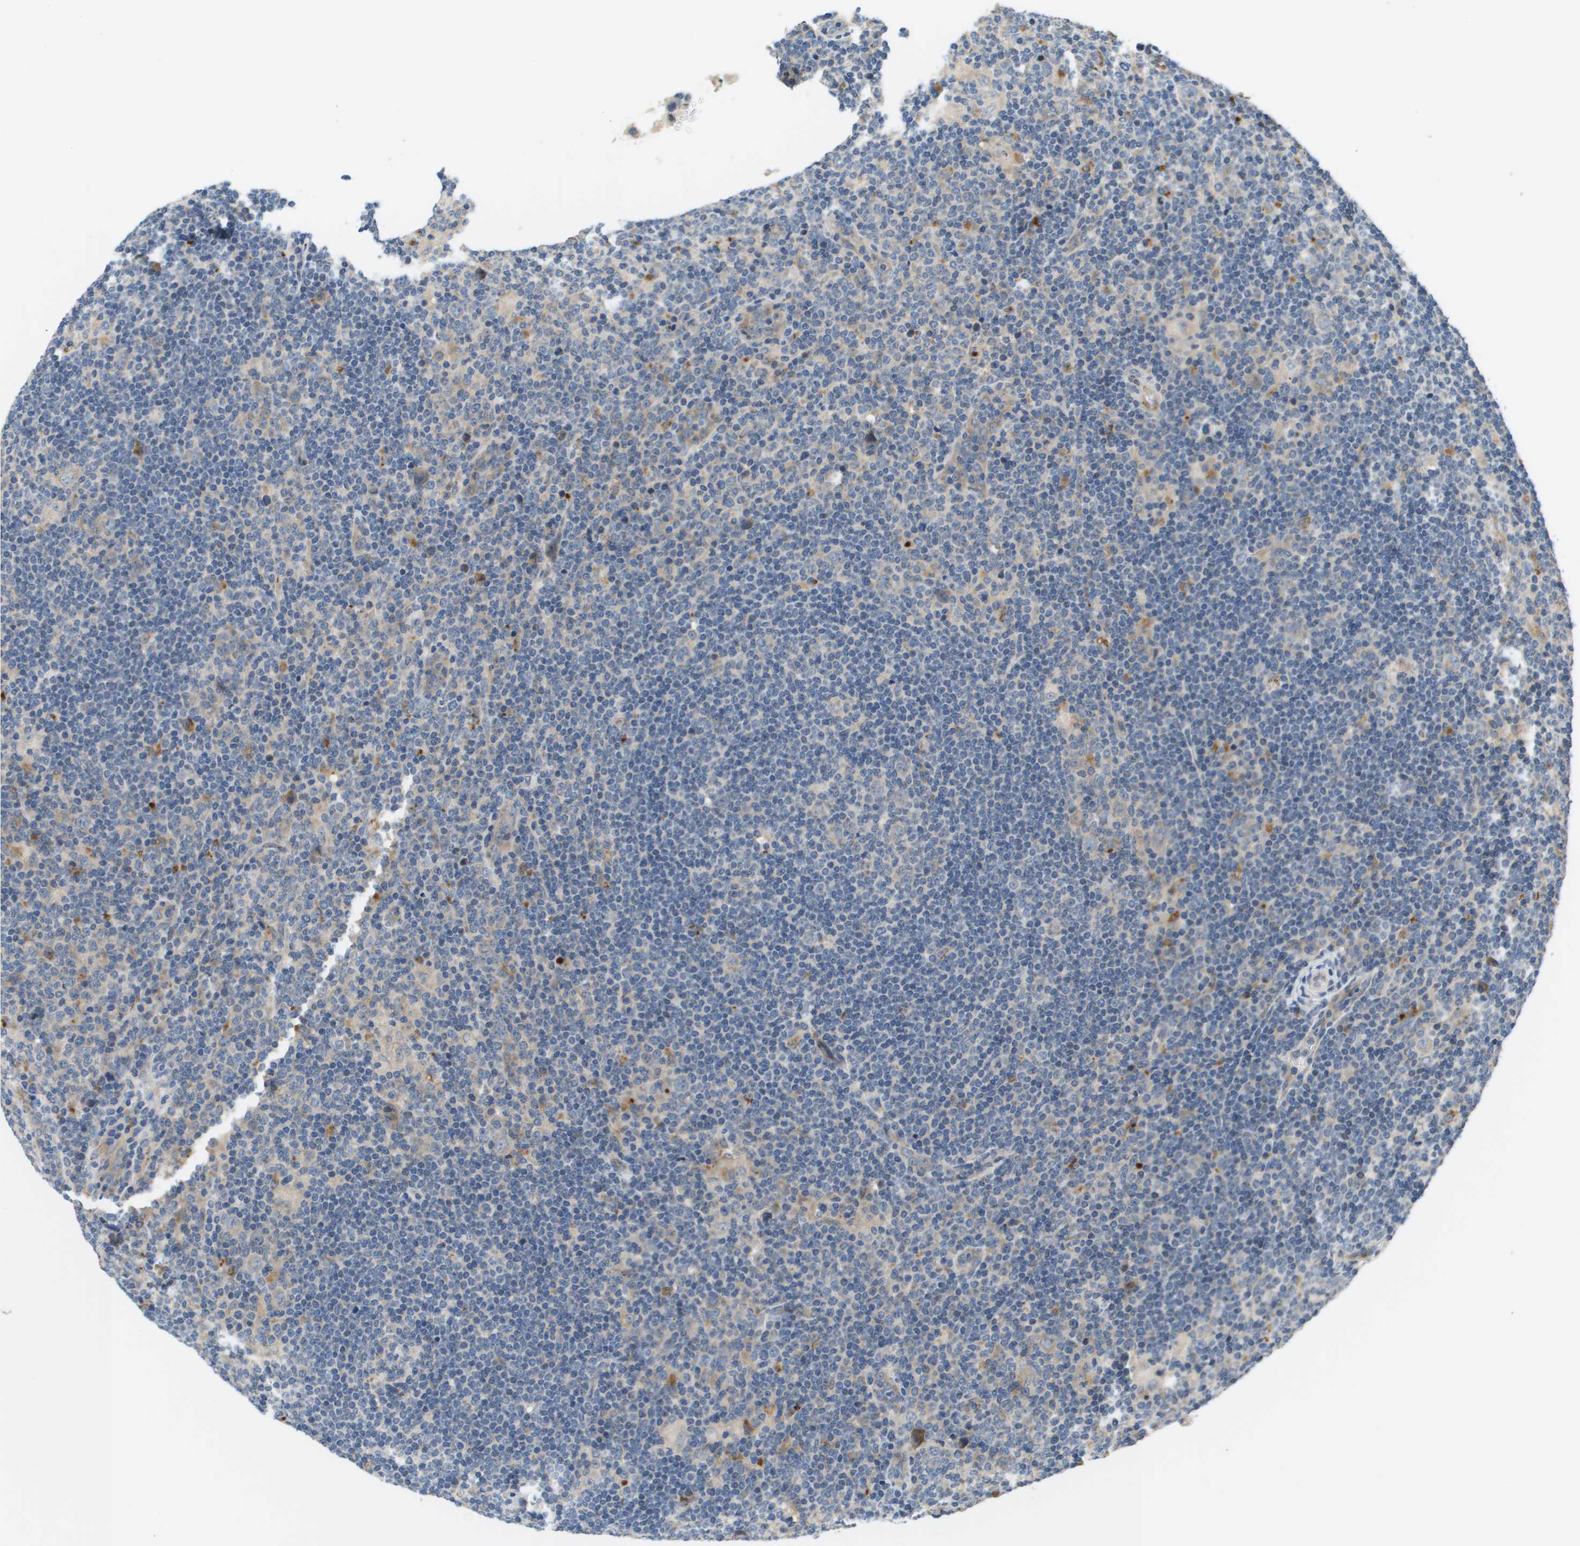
{"staining": {"intensity": "weak", "quantity": "<25%", "location": "cytoplasmic/membranous"}, "tissue": "lymphoma", "cell_type": "Tumor cells", "image_type": "cancer", "snomed": [{"axis": "morphology", "description": "Hodgkin's disease, NOS"}, {"axis": "topography", "description": "Lymph node"}], "caption": "IHC image of neoplastic tissue: Hodgkin's disease stained with DAB (3,3'-diaminobenzidine) displays no significant protein staining in tumor cells.", "gene": "SLC25A20", "patient": {"sex": "female", "age": 57}}